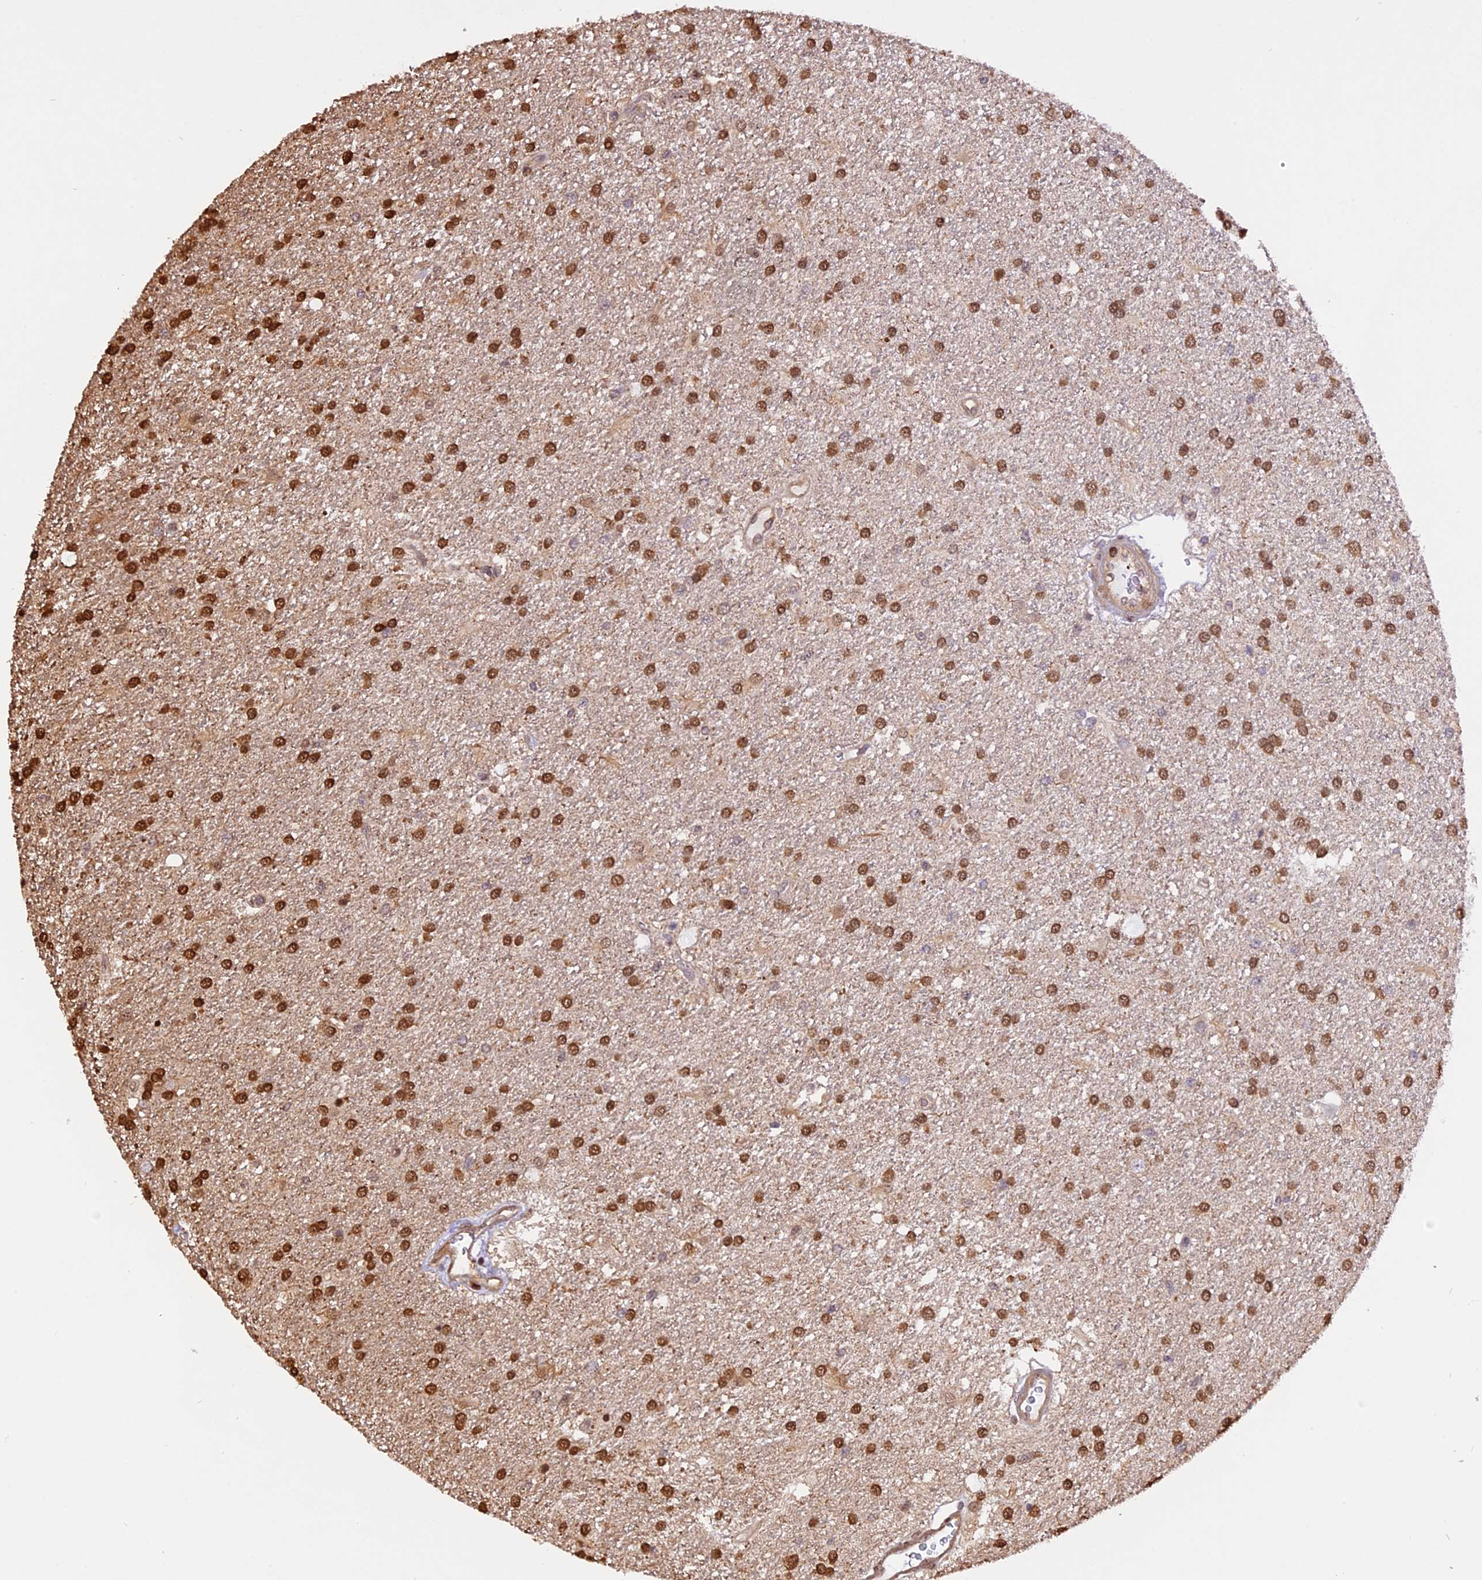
{"staining": {"intensity": "moderate", "quantity": ">75%", "location": "nuclear"}, "tissue": "glioma", "cell_type": "Tumor cells", "image_type": "cancer", "snomed": [{"axis": "morphology", "description": "Glioma, malignant, Low grade"}, {"axis": "topography", "description": "Brain"}], "caption": "Protein staining of malignant glioma (low-grade) tissue shows moderate nuclear staining in about >75% of tumor cells.", "gene": "HERPUD1", "patient": {"sex": "male", "age": 66}}